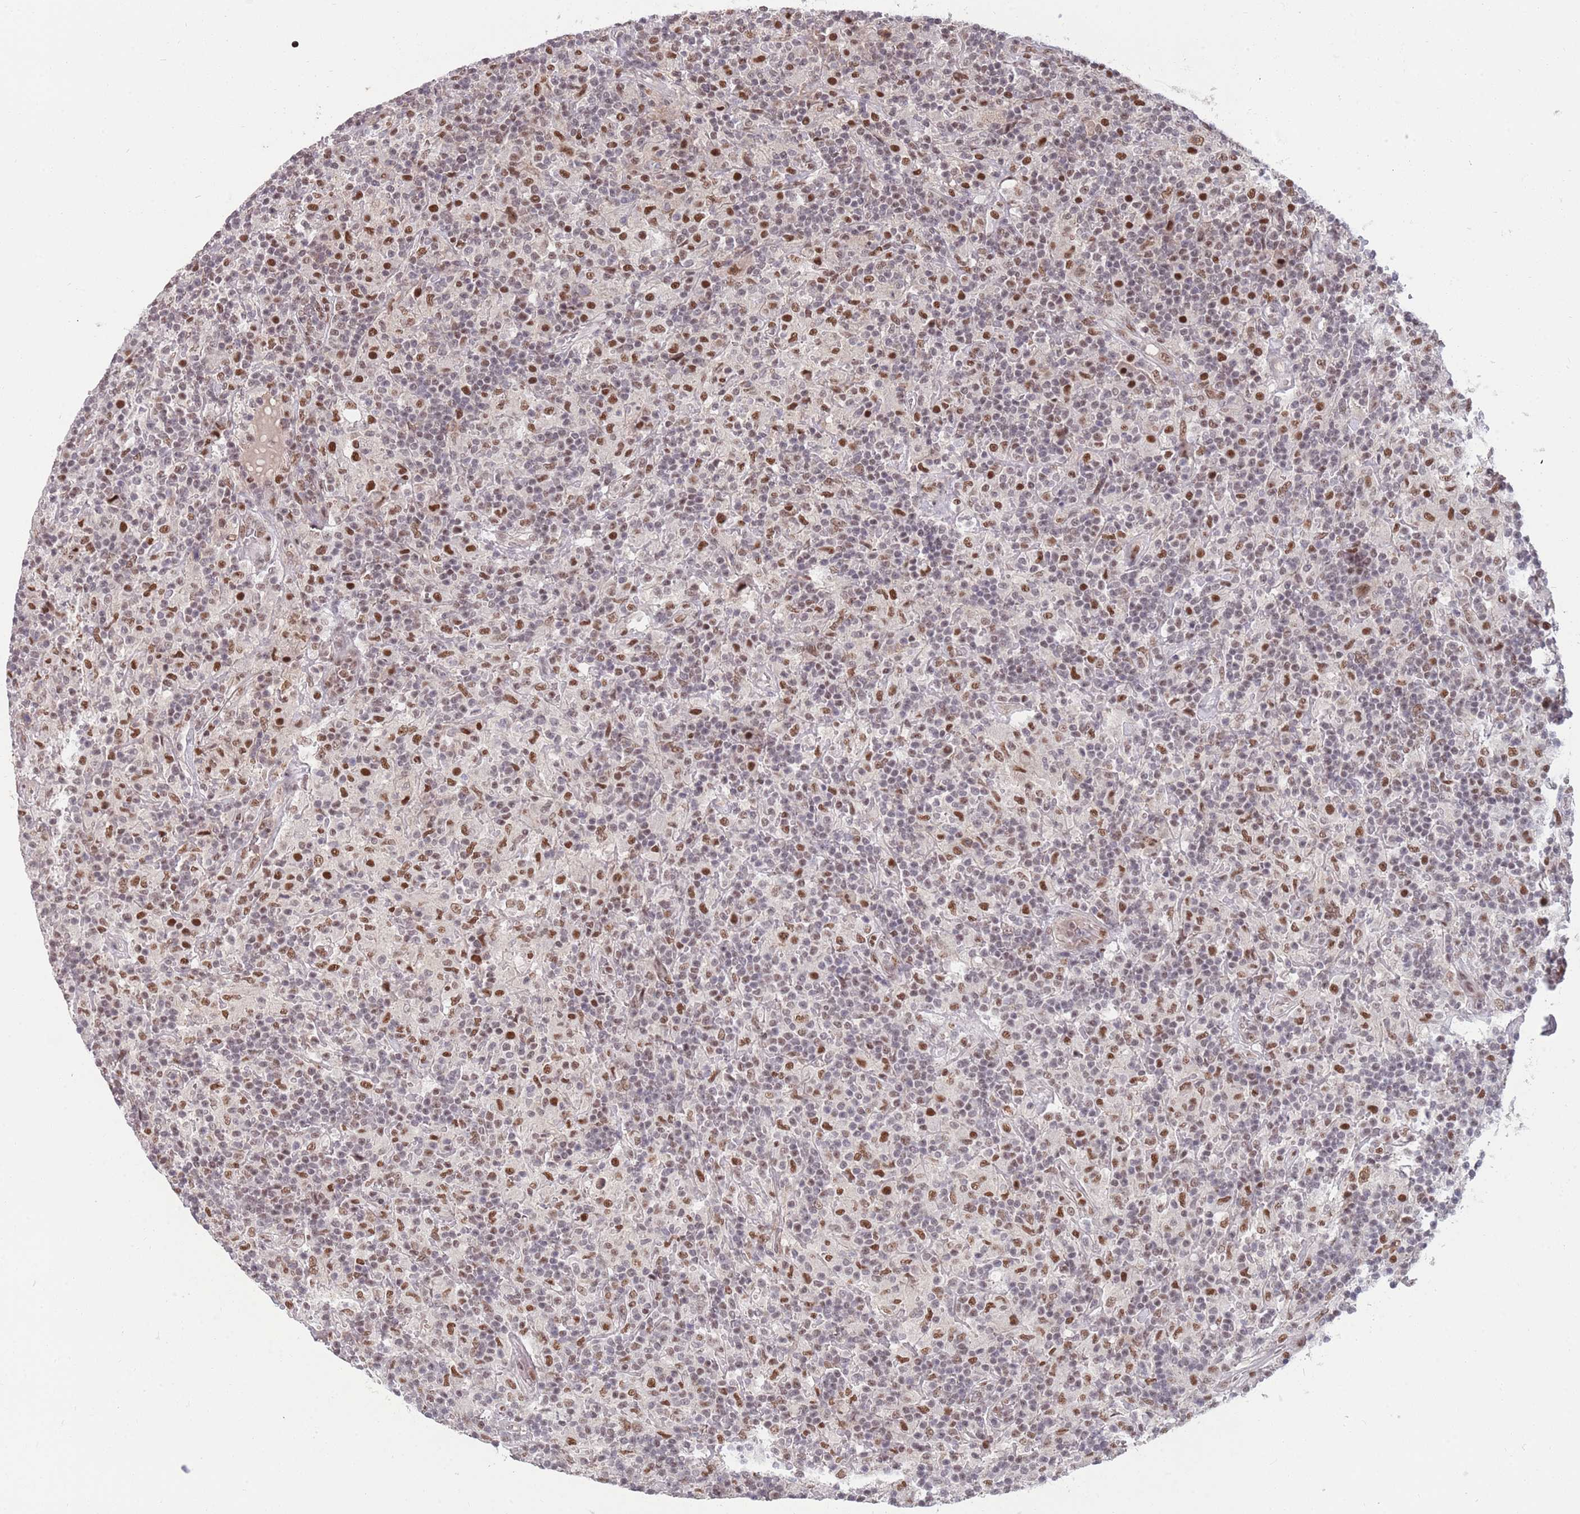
{"staining": {"intensity": "moderate", "quantity": ">75%", "location": "nuclear"}, "tissue": "lymphoma", "cell_type": "Tumor cells", "image_type": "cancer", "snomed": [{"axis": "morphology", "description": "Hodgkin's disease, NOS"}, {"axis": "topography", "description": "Lymph node"}], "caption": "Immunohistochemical staining of human Hodgkin's disease exhibits moderate nuclear protein staining in approximately >75% of tumor cells.", "gene": "ZBTB7A", "patient": {"sex": "male", "age": 70}}